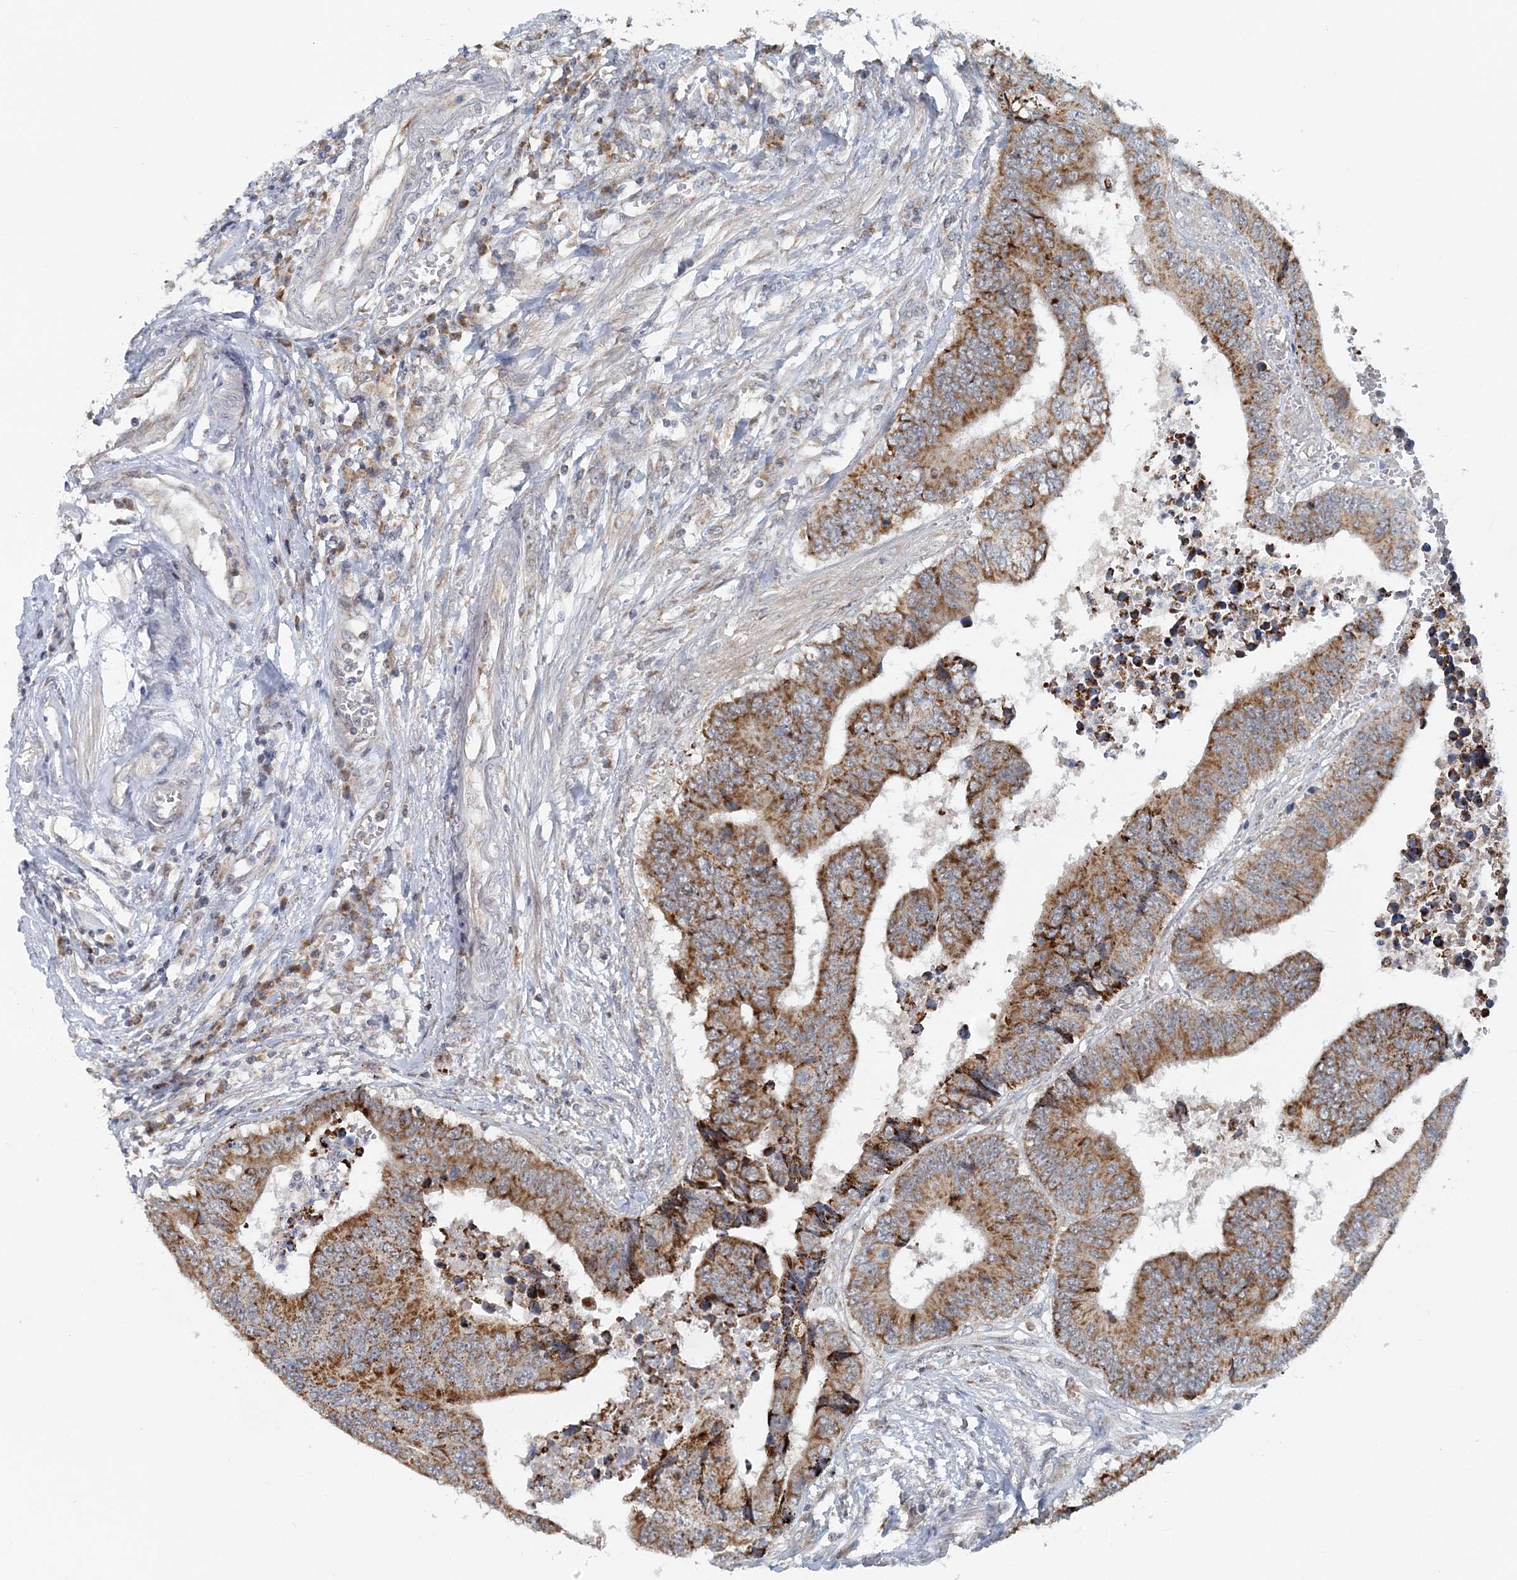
{"staining": {"intensity": "moderate", "quantity": ">75%", "location": "cytoplasmic/membranous"}, "tissue": "colorectal cancer", "cell_type": "Tumor cells", "image_type": "cancer", "snomed": [{"axis": "morphology", "description": "Adenocarcinoma, NOS"}, {"axis": "topography", "description": "Rectum"}], "caption": "This is an image of immunohistochemistry (IHC) staining of colorectal cancer, which shows moderate positivity in the cytoplasmic/membranous of tumor cells.", "gene": "RNF150", "patient": {"sex": "male", "age": 84}}